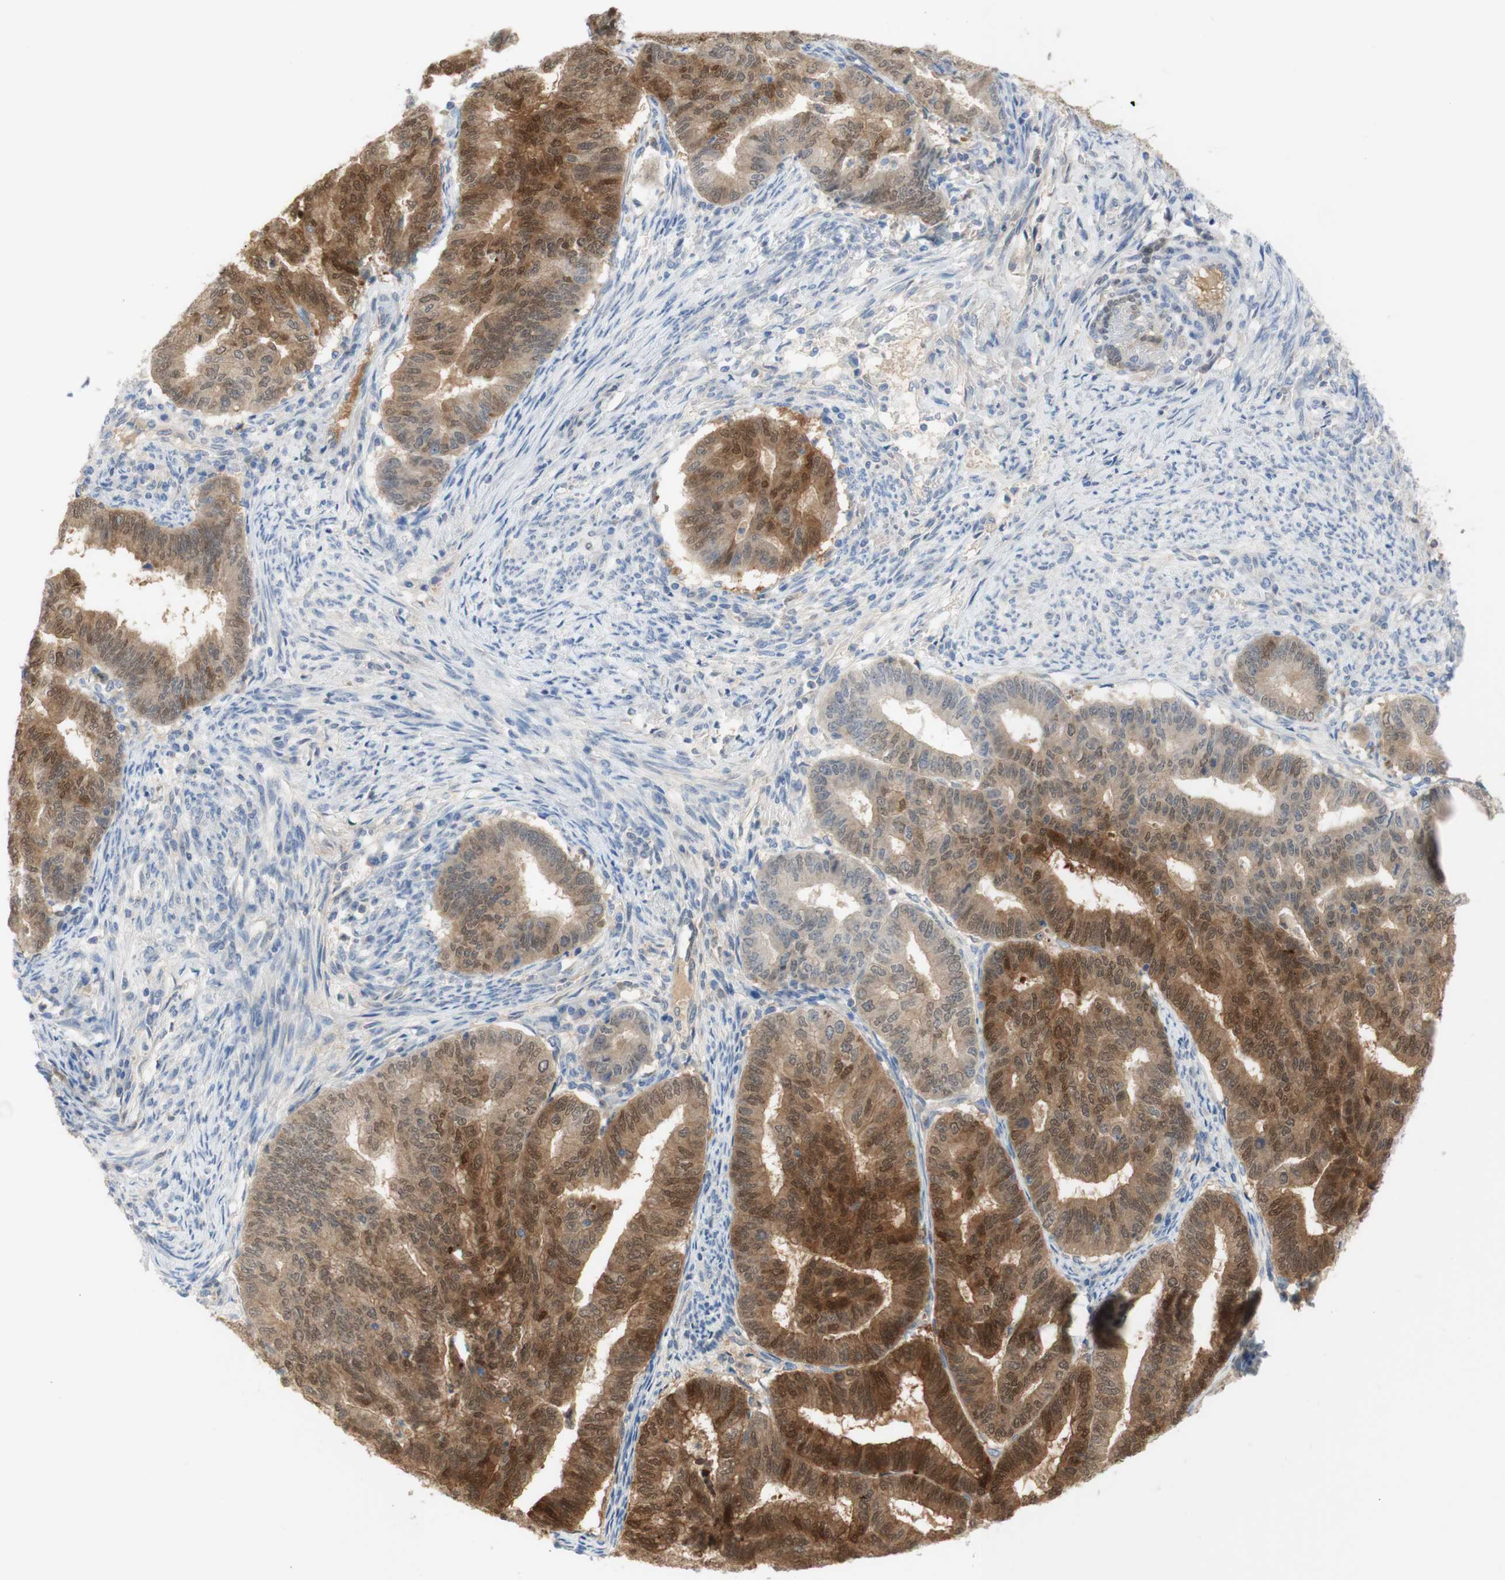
{"staining": {"intensity": "moderate", "quantity": ">75%", "location": "cytoplasmic/membranous,nuclear"}, "tissue": "endometrial cancer", "cell_type": "Tumor cells", "image_type": "cancer", "snomed": [{"axis": "morphology", "description": "Adenocarcinoma, NOS"}, {"axis": "topography", "description": "Endometrium"}], "caption": "Protein staining of endometrial cancer tissue shows moderate cytoplasmic/membranous and nuclear positivity in about >75% of tumor cells. The staining is performed using DAB brown chromogen to label protein expression. The nuclei are counter-stained blue using hematoxylin.", "gene": "SELENBP1", "patient": {"sex": "female", "age": 79}}